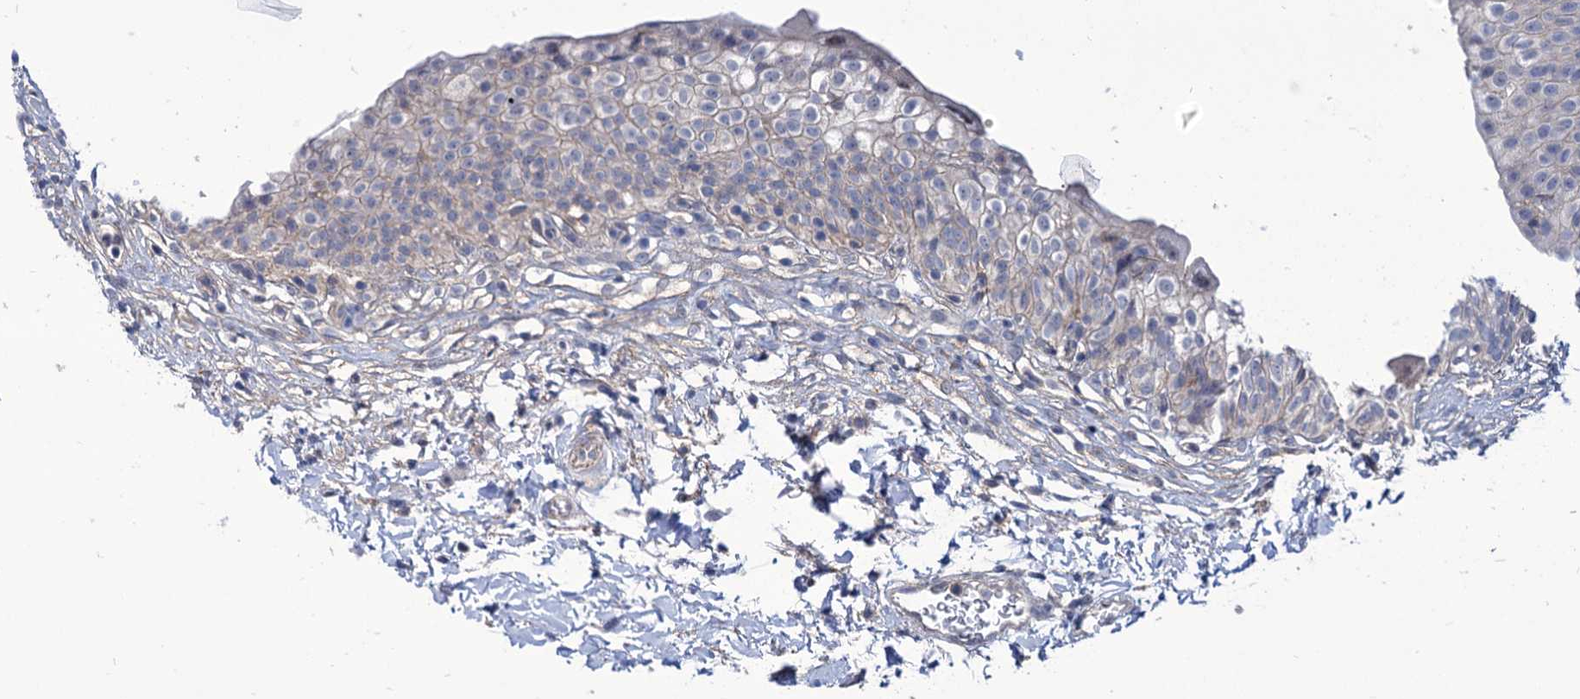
{"staining": {"intensity": "weak", "quantity": "<25%", "location": "cytoplasmic/membranous"}, "tissue": "urinary bladder", "cell_type": "Urothelial cells", "image_type": "normal", "snomed": [{"axis": "morphology", "description": "Normal tissue, NOS"}, {"axis": "topography", "description": "Urinary bladder"}], "caption": "Image shows no protein expression in urothelial cells of benign urinary bladder. (Immunohistochemistry, brightfield microscopy, high magnification).", "gene": "SEC24A", "patient": {"sex": "male", "age": 55}}